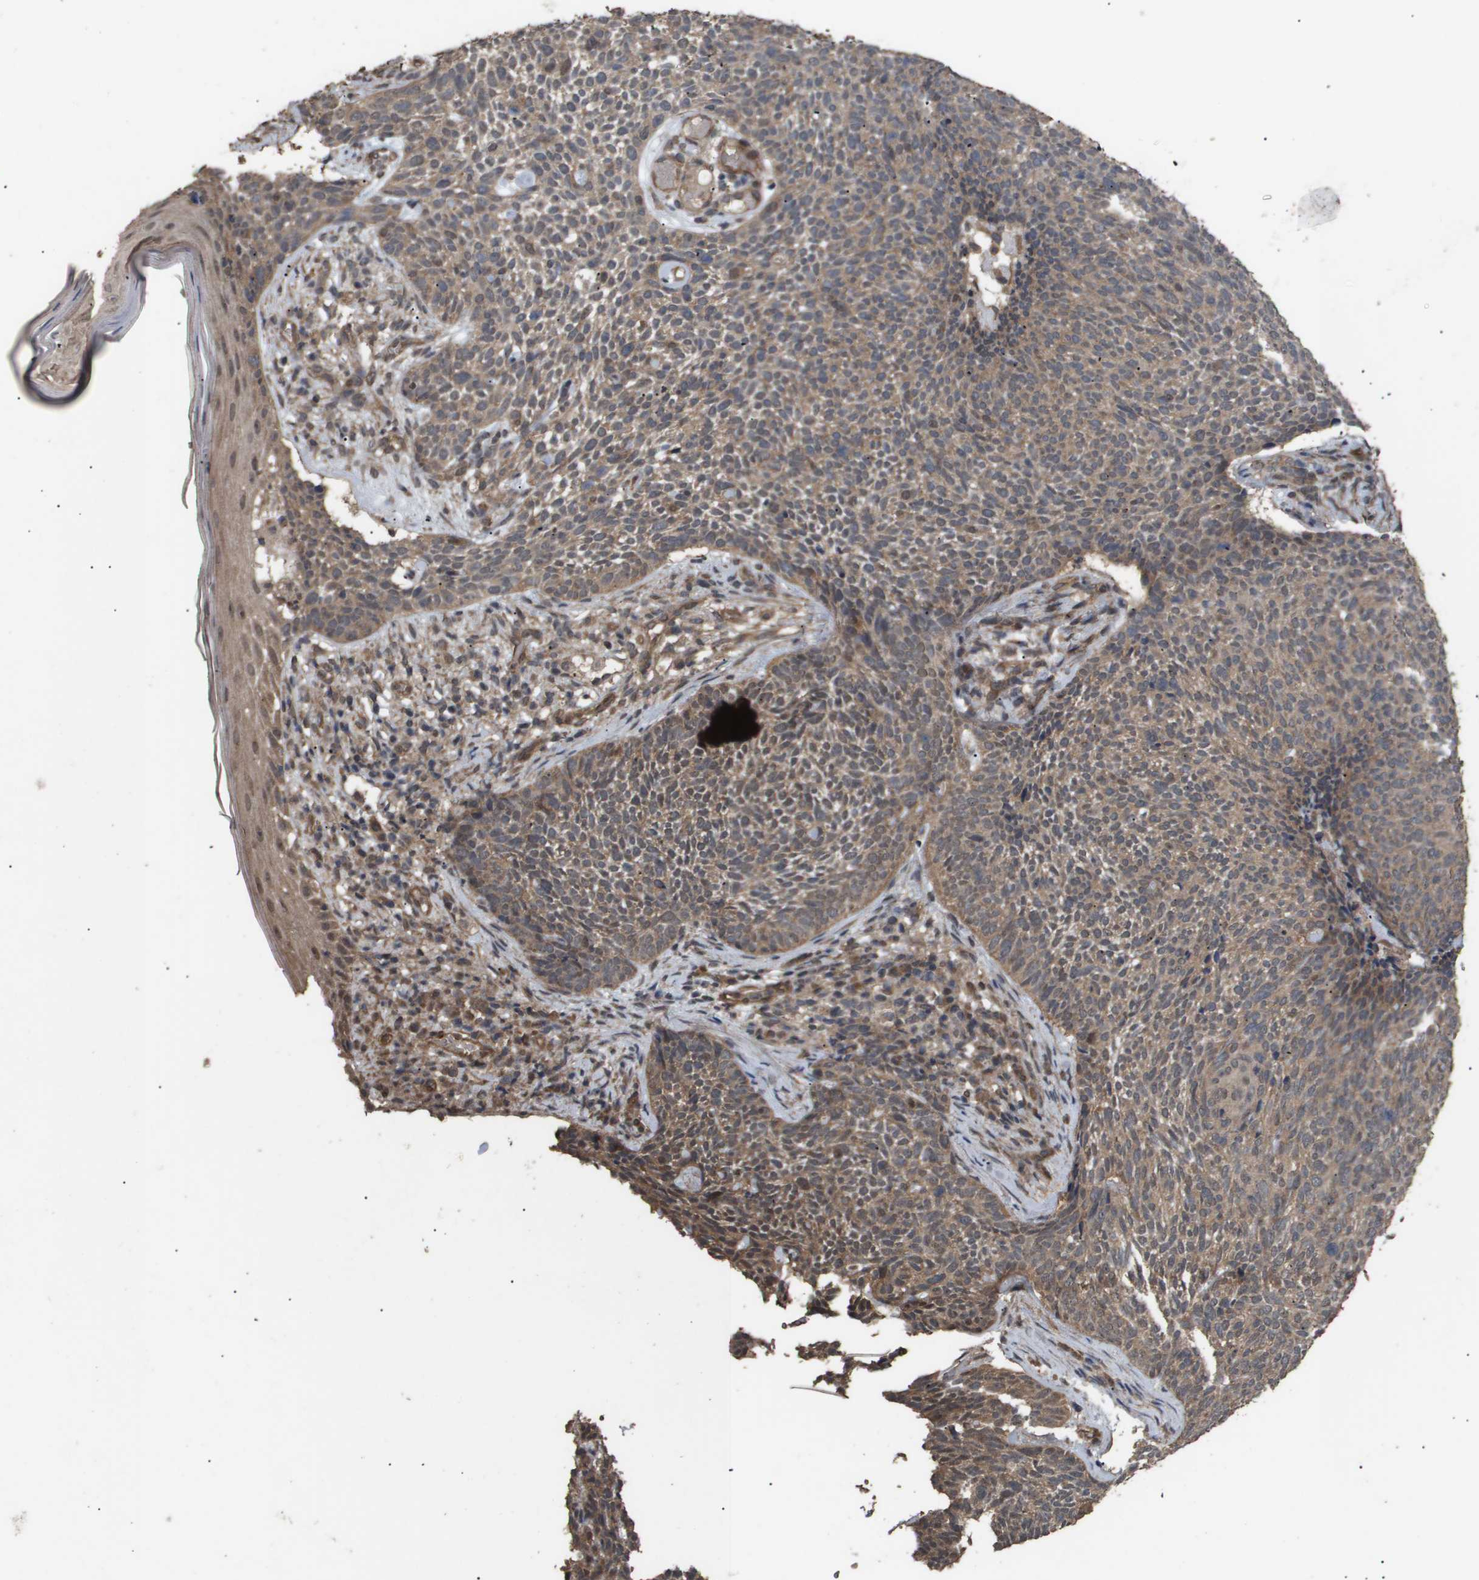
{"staining": {"intensity": "moderate", "quantity": ">75%", "location": "cytoplasmic/membranous"}, "tissue": "skin cancer", "cell_type": "Tumor cells", "image_type": "cancer", "snomed": [{"axis": "morphology", "description": "Basal cell carcinoma"}, {"axis": "topography", "description": "Skin"}], "caption": "IHC (DAB) staining of skin cancer (basal cell carcinoma) shows moderate cytoplasmic/membranous protein expression in about >75% of tumor cells.", "gene": "CUL5", "patient": {"sex": "female", "age": 84}}